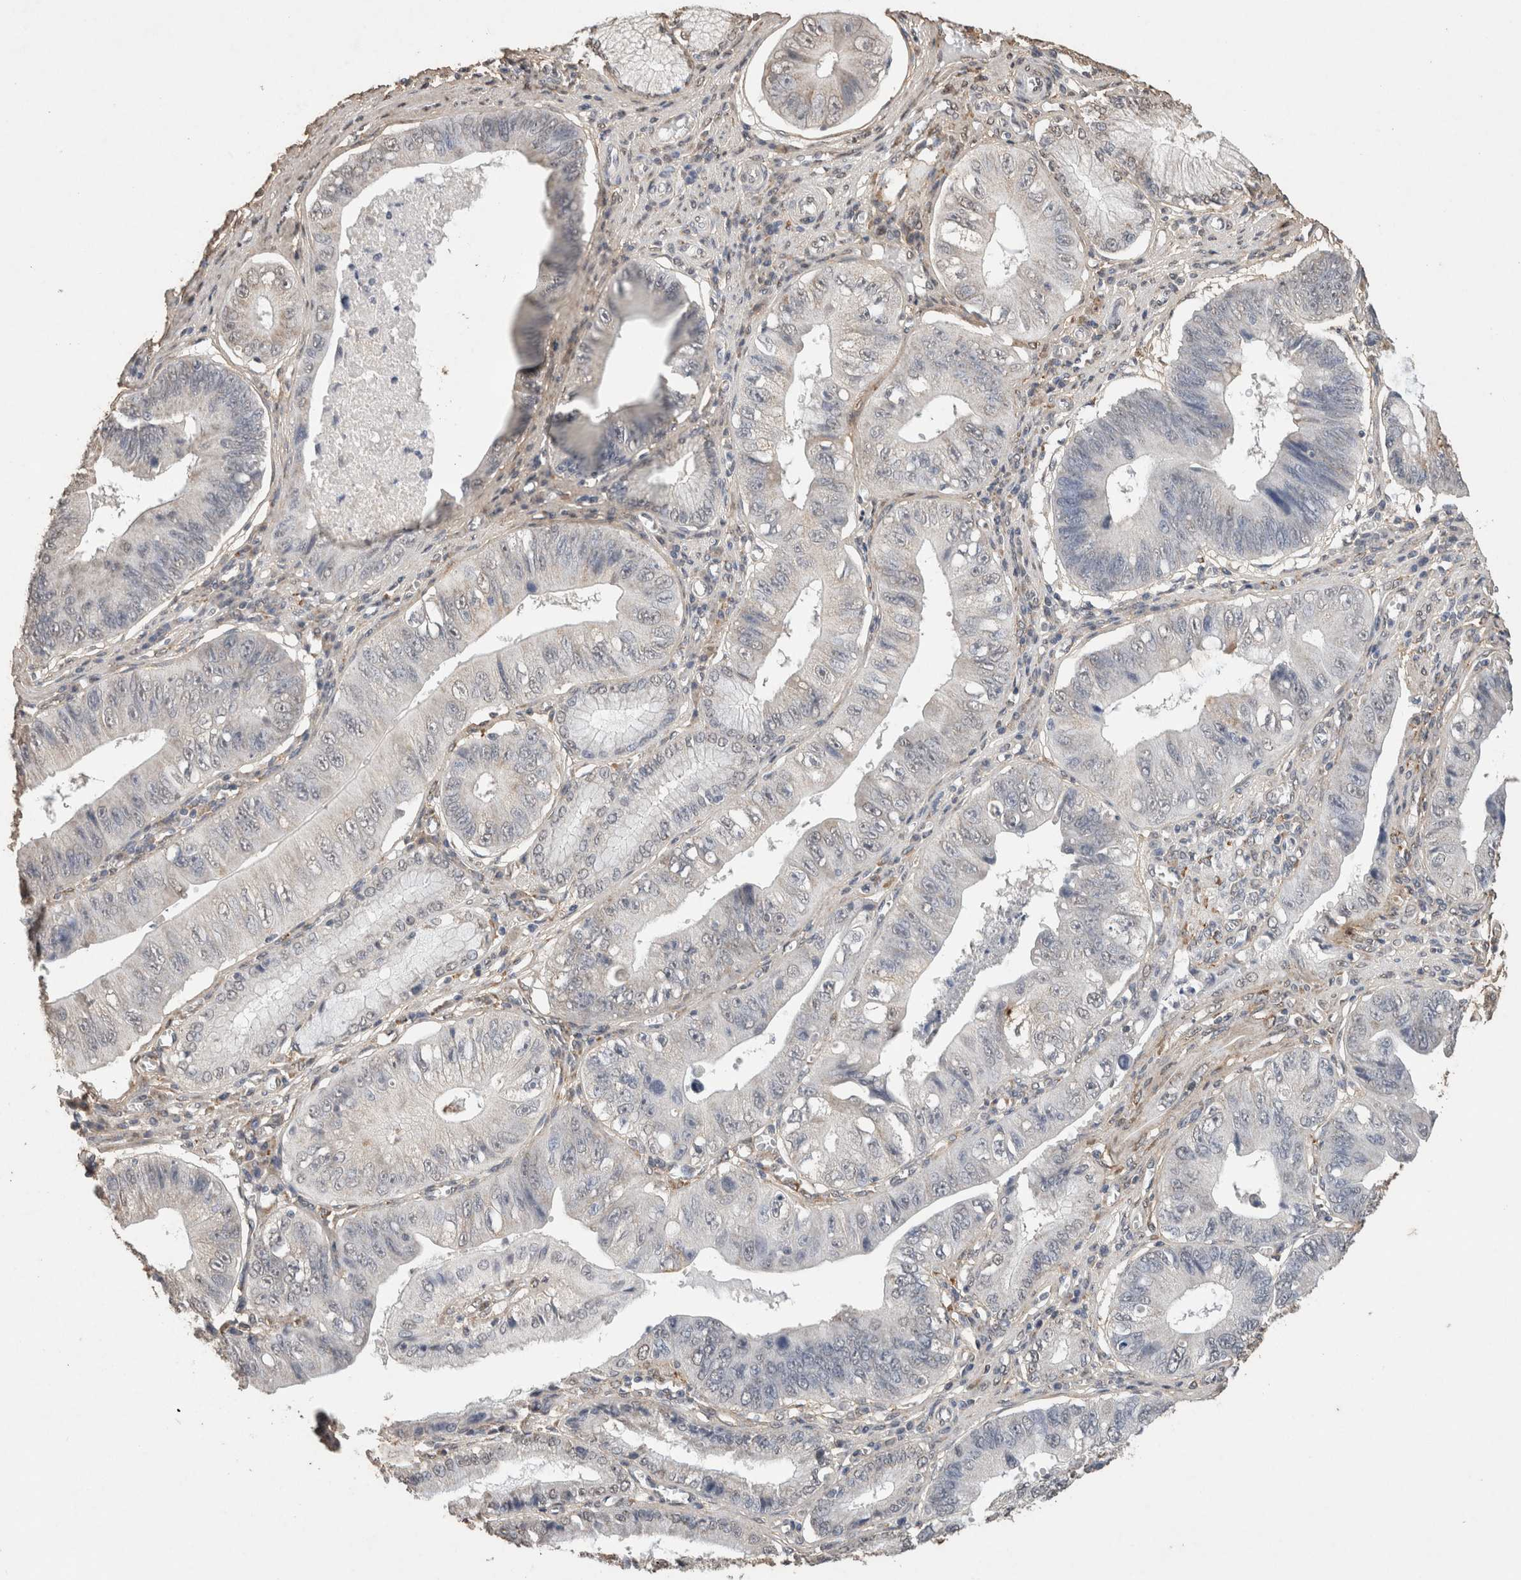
{"staining": {"intensity": "negative", "quantity": "none", "location": "none"}, "tissue": "stomach cancer", "cell_type": "Tumor cells", "image_type": "cancer", "snomed": [{"axis": "morphology", "description": "Adenocarcinoma, NOS"}, {"axis": "topography", "description": "Stomach"}], "caption": "Stomach adenocarcinoma stained for a protein using immunohistochemistry (IHC) exhibits no staining tumor cells.", "gene": "C1QTNF5", "patient": {"sex": "male", "age": 59}}